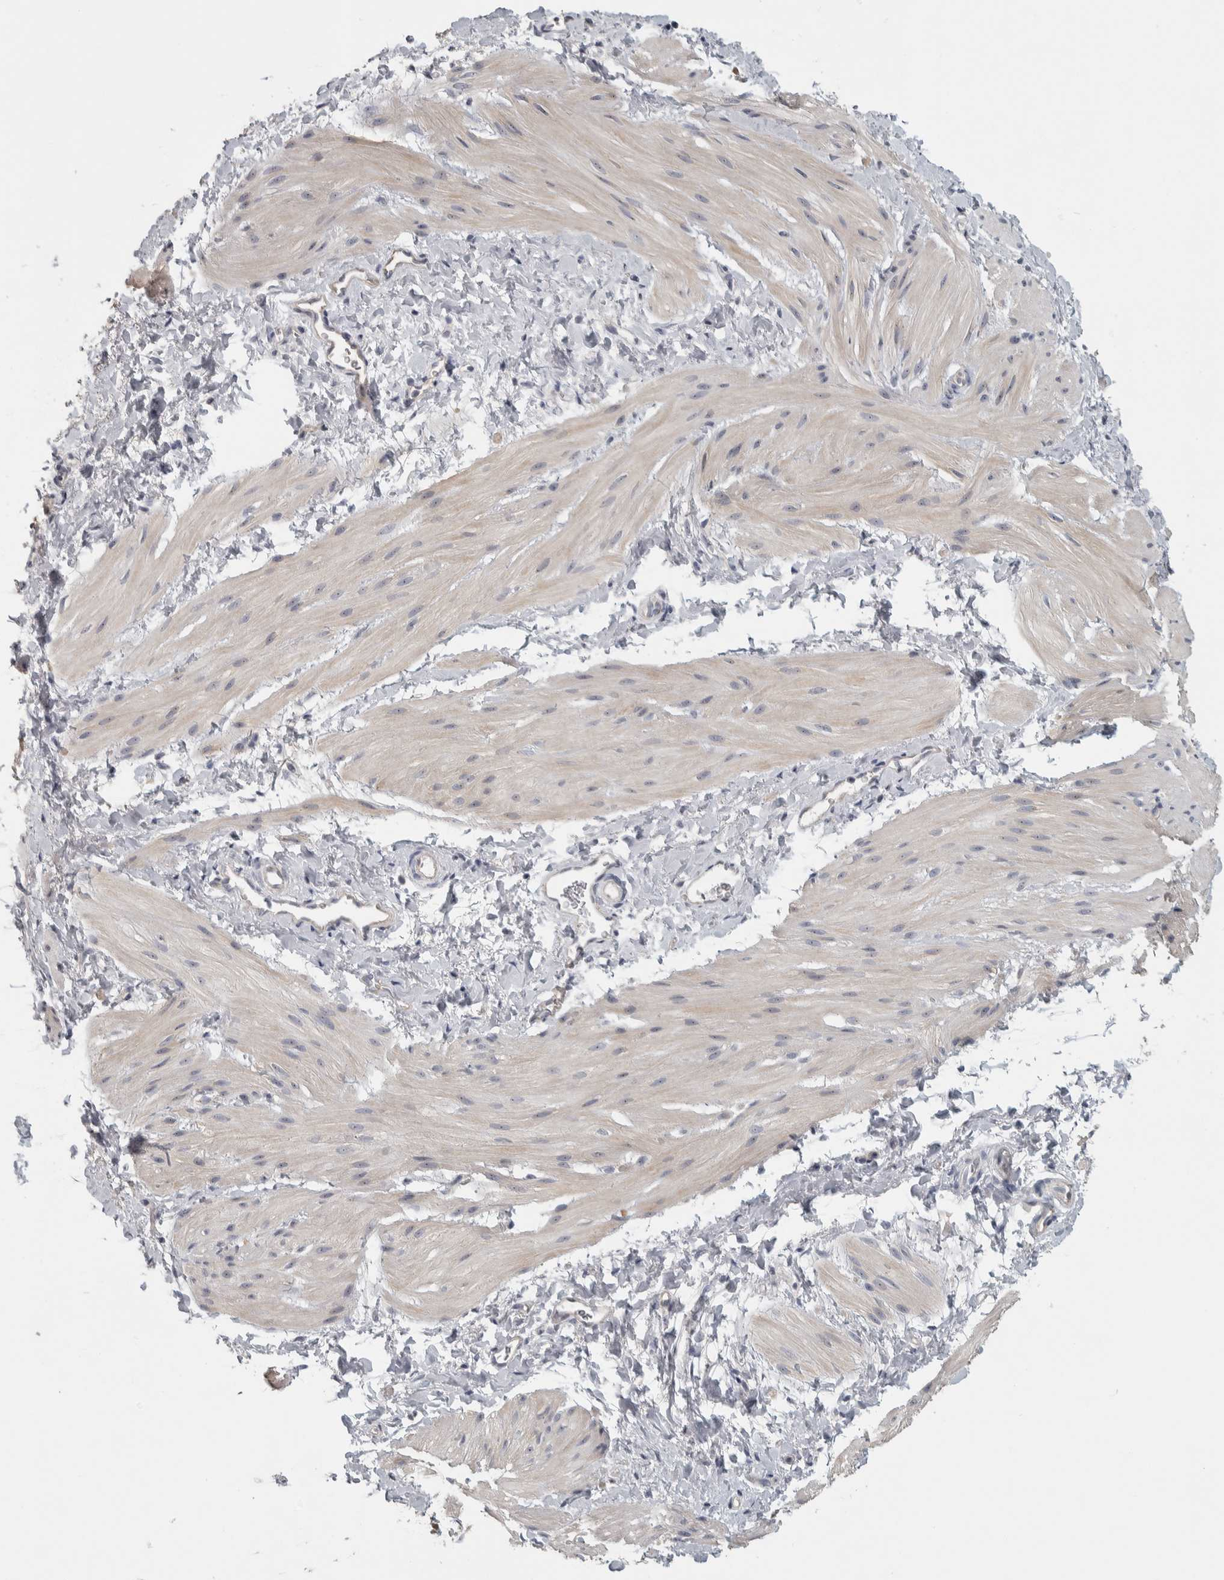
{"staining": {"intensity": "negative", "quantity": "none", "location": "none"}, "tissue": "smooth muscle", "cell_type": "Smooth muscle cells", "image_type": "normal", "snomed": [{"axis": "morphology", "description": "Normal tissue, NOS"}, {"axis": "topography", "description": "Smooth muscle"}], "caption": "A high-resolution histopathology image shows IHC staining of normal smooth muscle, which reveals no significant expression in smooth muscle cells. (DAB IHC with hematoxylin counter stain).", "gene": "DCAF10", "patient": {"sex": "male", "age": 16}}